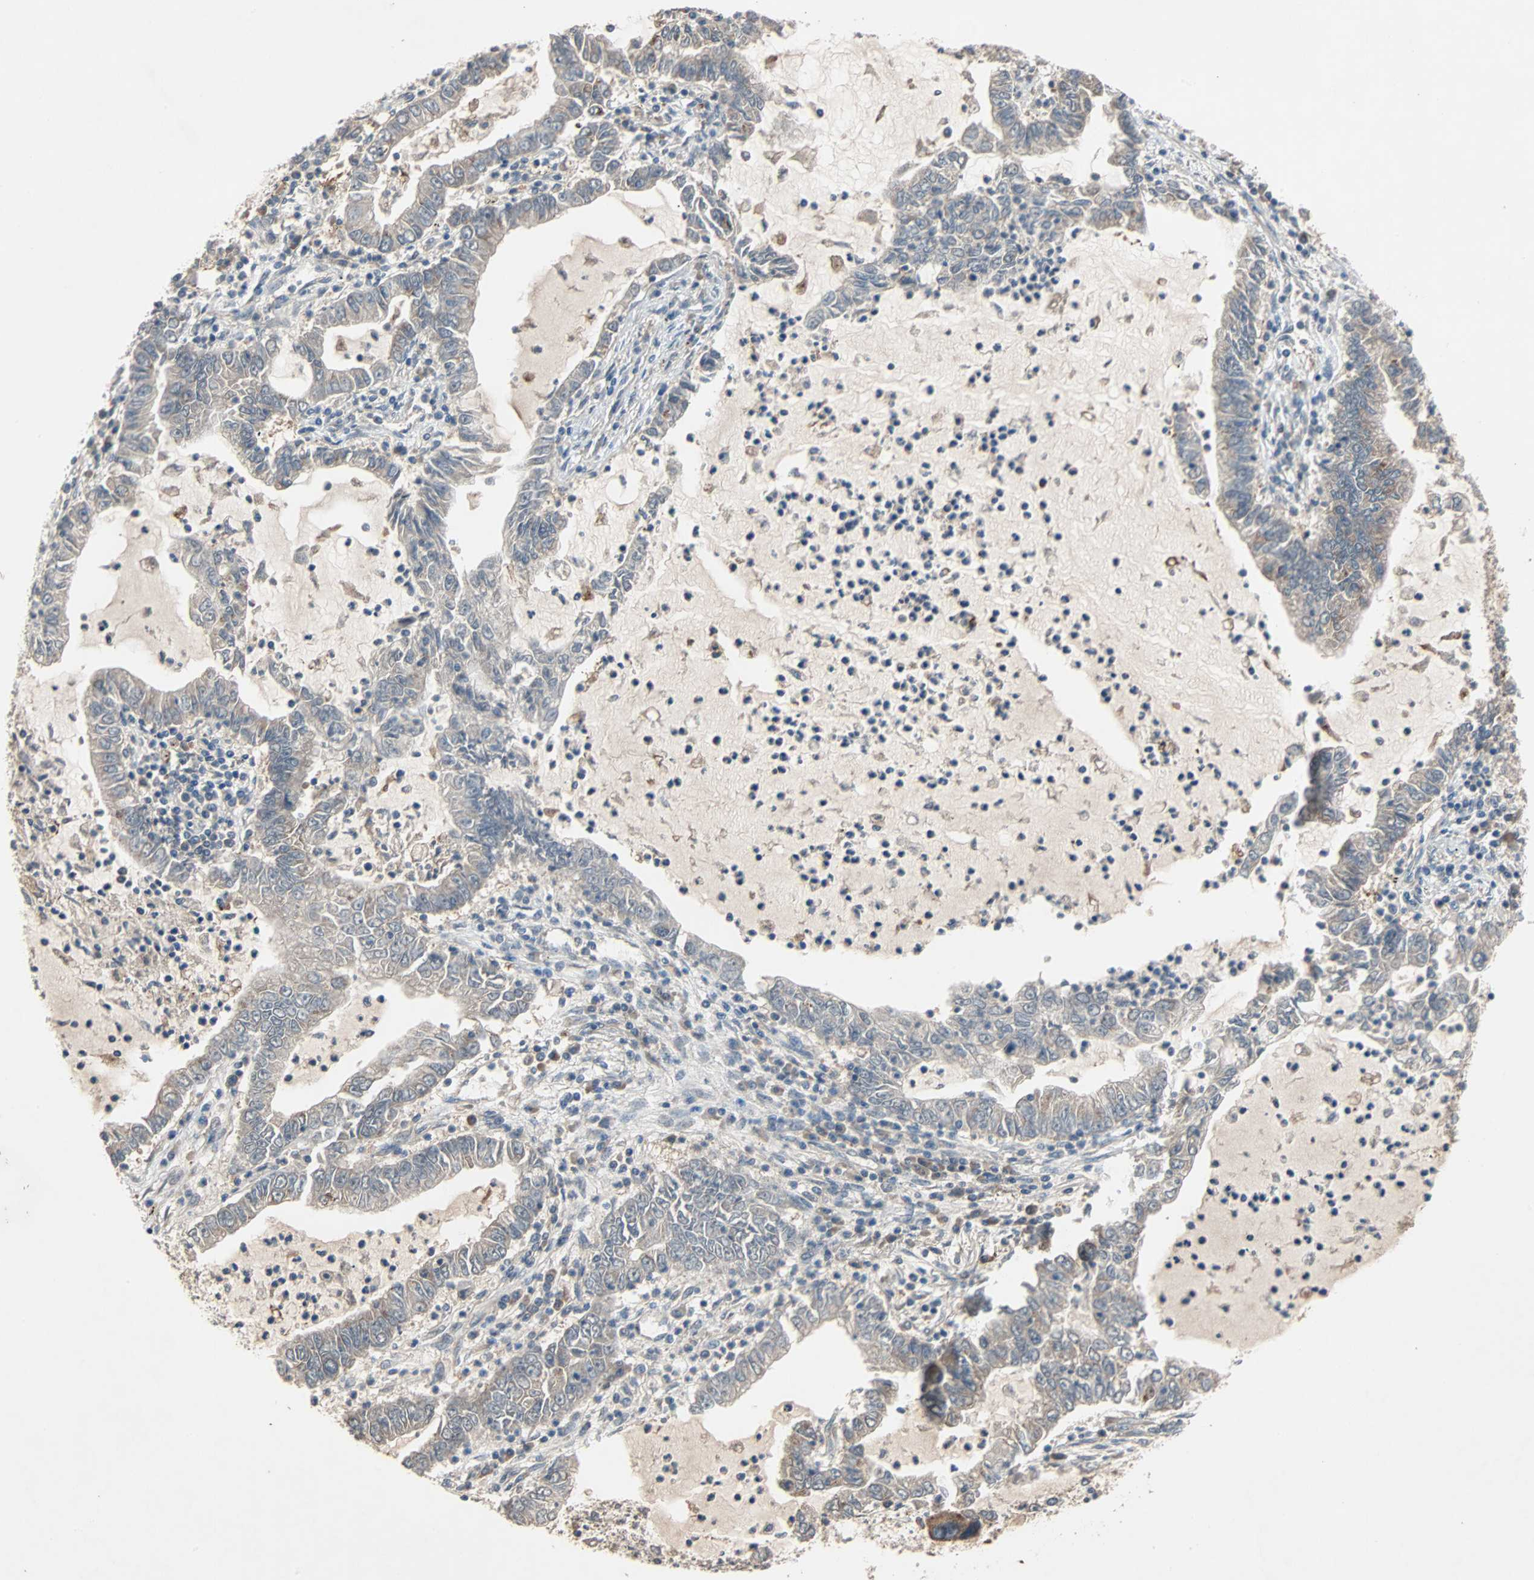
{"staining": {"intensity": "moderate", "quantity": ">75%", "location": "cytoplasmic/membranous"}, "tissue": "lung cancer", "cell_type": "Tumor cells", "image_type": "cancer", "snomed": [{"axis": "morphology", "description": "Adenocarcinoma, NOS"}, {"axis": "topography", "description": "Lung"}], "caption": "Immunohistochemistry (IHC) image of neoplastic tissue: lung cancer (adenocarcinoma) stained using immunohistochemistry (IHC) shows medium levels of moderate protein expression localized specifically in the cytoplasmic/membranous of tumor cells, appearing as a cytoplasmic/membranous brown color.", "gene": "XYLT1", "patient": {"sex": "female", "age": 51}}